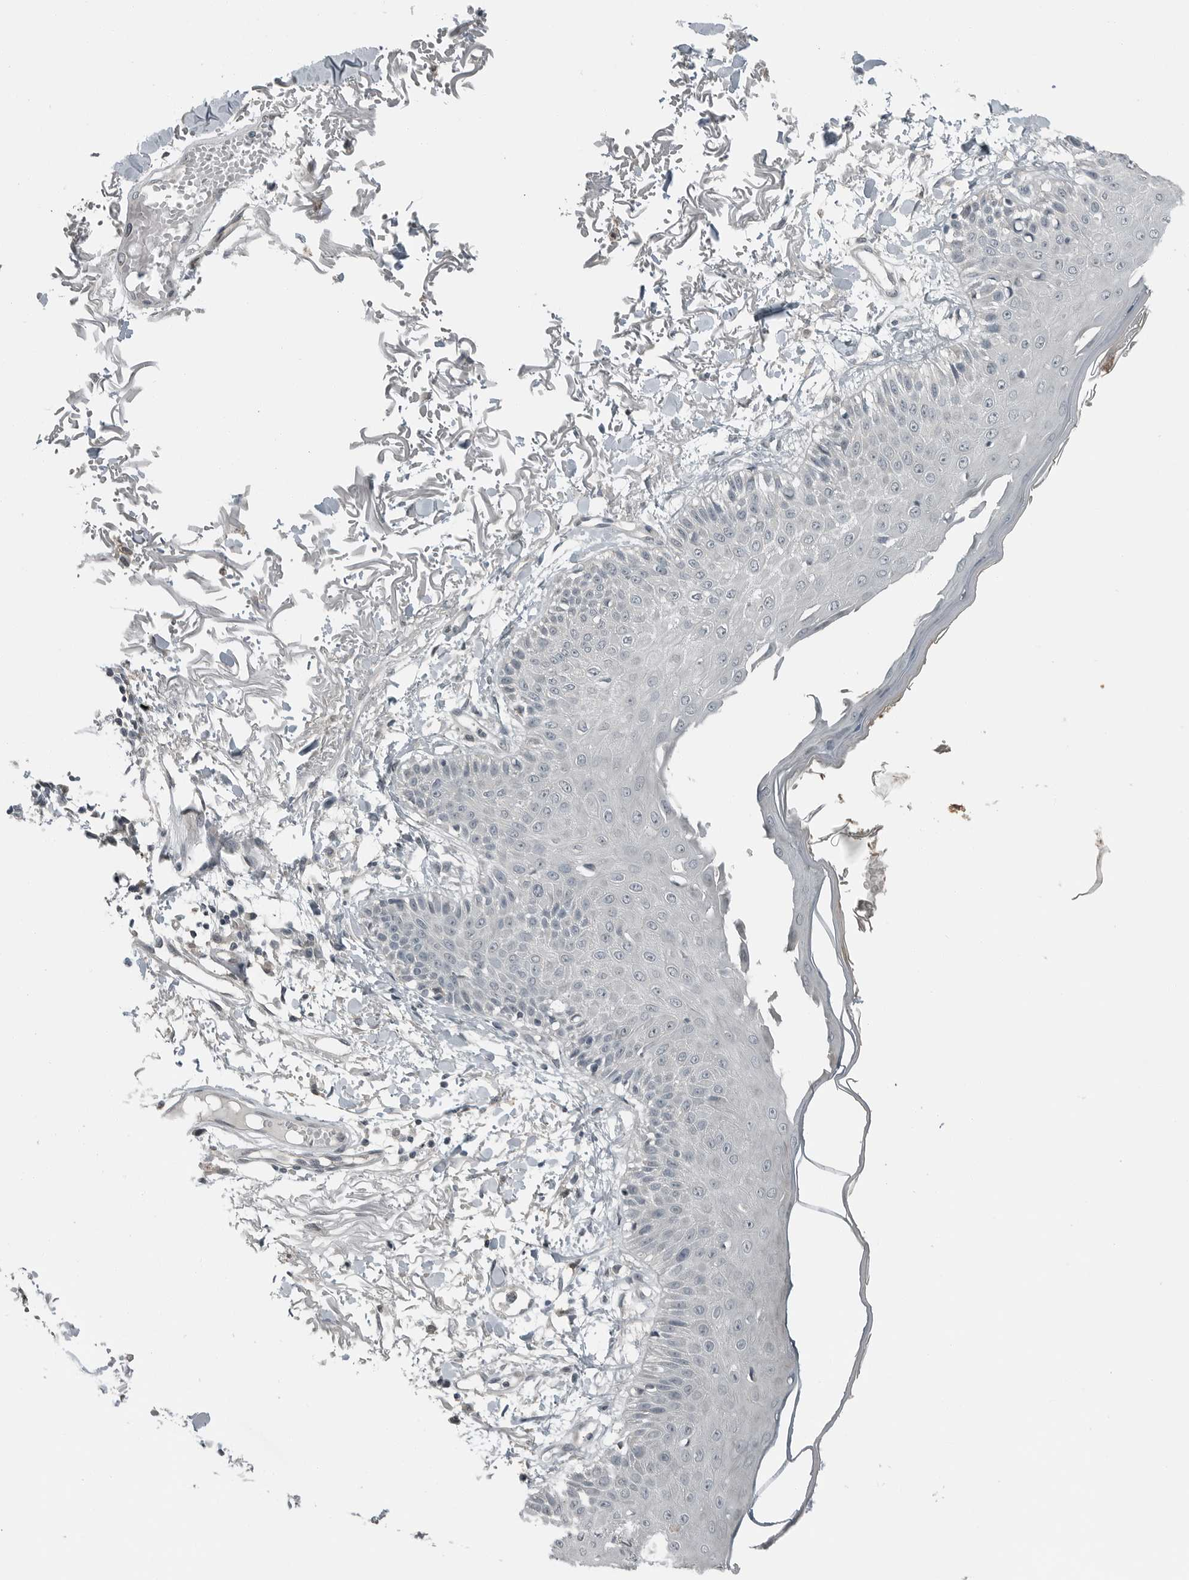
{"staining": {"intensity": "negative", "quantity": "none", "location": "none"}, "tissue": "skin", "cell_type": "Fibroblasts", "image_type": "normal", "snomed": [{"axis": "morphology", "description": "Normal tissue, NOS"}, {"axis": "morphology", "description": "Squamous cell carcinoma, NOS"}, {"axis": "topography", "description": "Skin"}, {"axis": "topography", "description": "Peripheral nerve tissue"}], "caption": "Human skin stained for a protein using immunohistochemistry exhibits no positivity in fibroblasts.", "gene": "ENSG00000286112", "patient": {"sex": "male", "age": 83}}